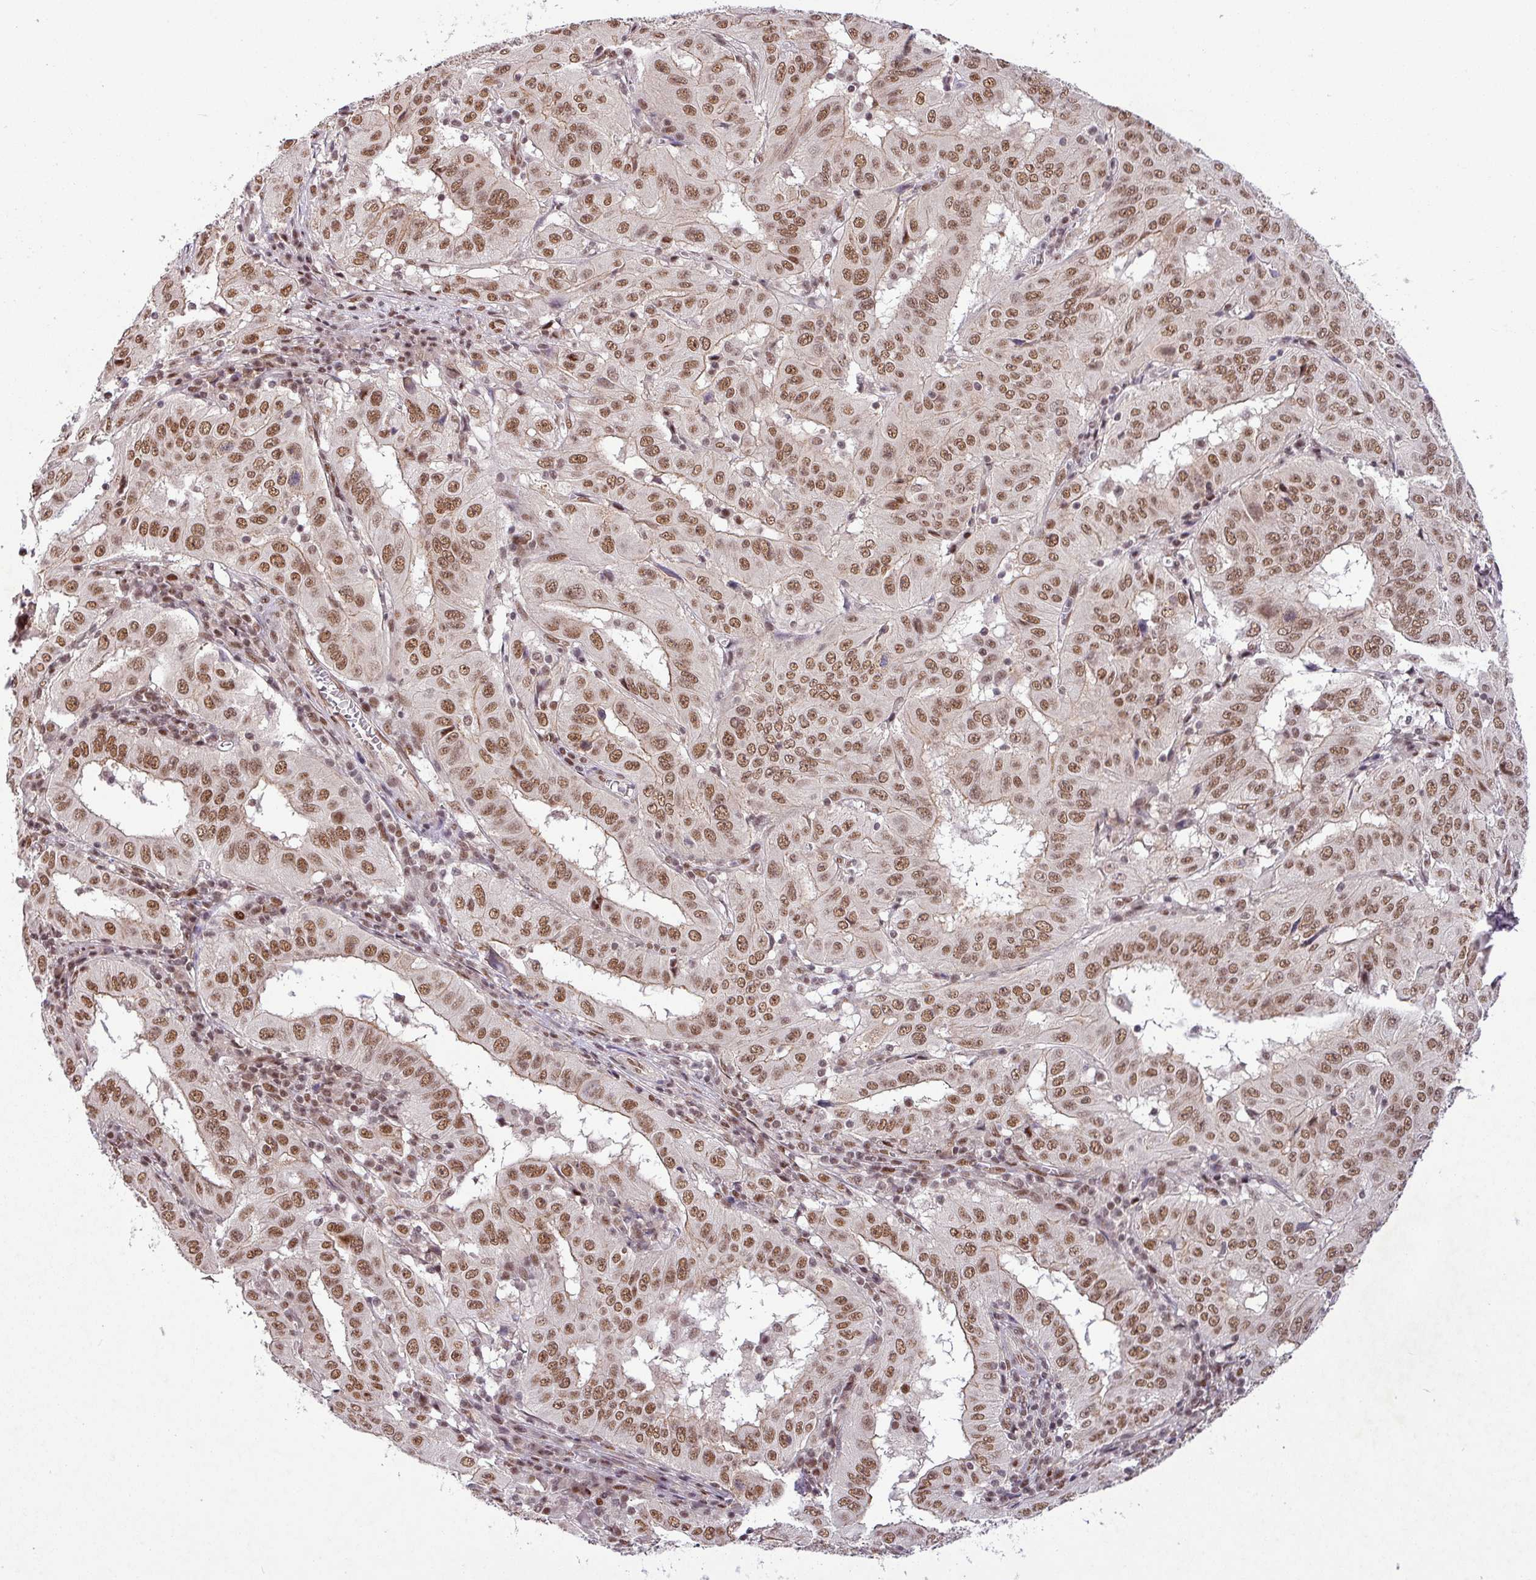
{"staining": {"intensity": "moderate", "quantity": ">75%", "location": "nuclear"}, "tissue": "pancreatic cancer", "cell_type": "Tumor cells", "image_type": "cancer", "snomed": [{"axis": "morphology", "description": "Adenocarcinoma, NOS"}, {"axis": "topography", "description": "Pancreas"}], "caption": "Pancreatic cancer (adenocarcinoma) stained for a protein exhibits moderate nuclear positivity in tumor cells.", "gene": "SRSF2", "patient": {"sex": "male", "age": 63}}